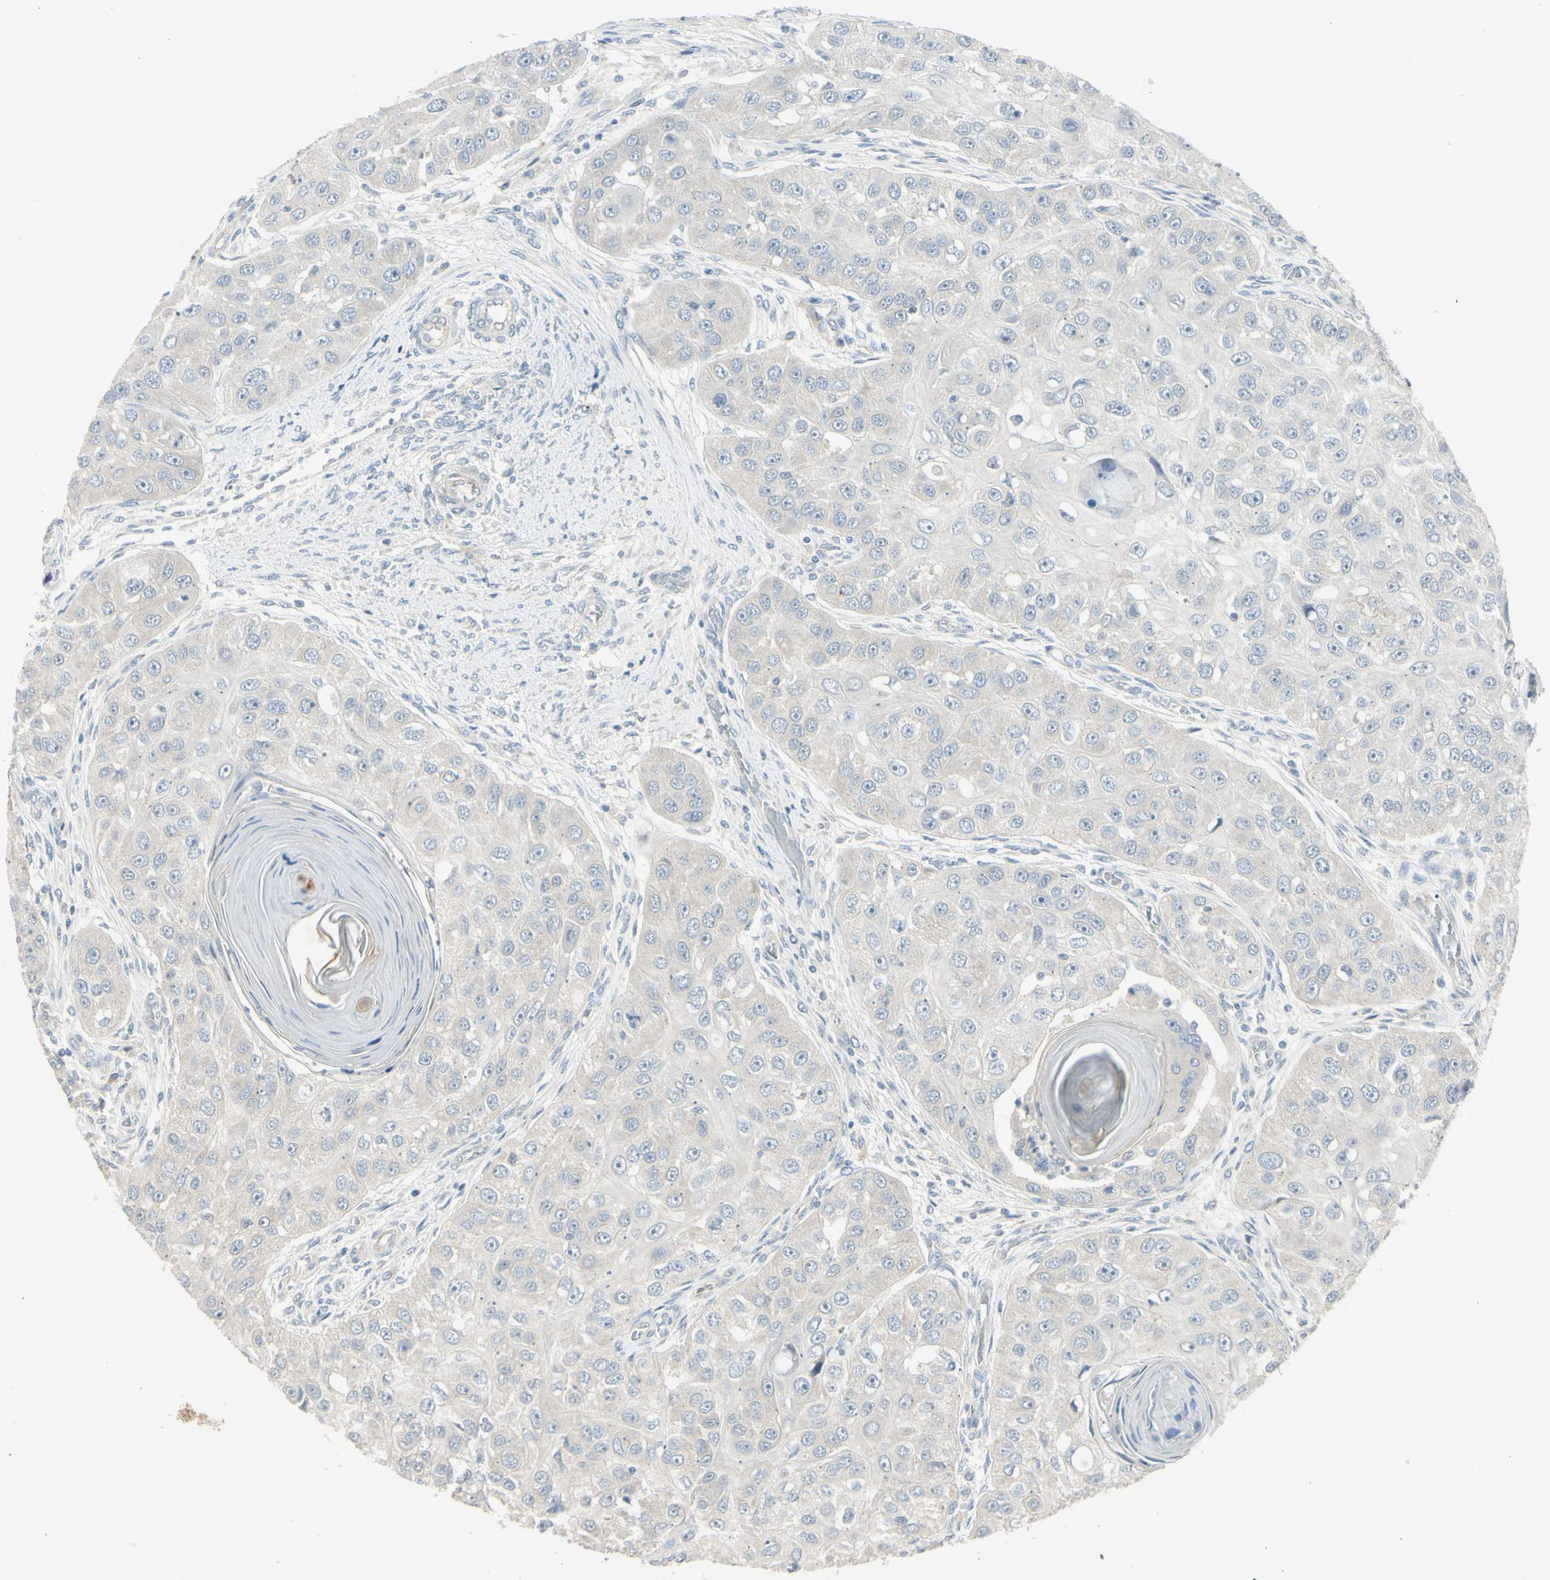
{"staining": {"intensity": "negative", "quantity": "none", "location": "none"}, "tissue": "head and neck cancer", "cell_type": "Tumor cells", "image_type": "cancer", "snomed": [{"axis": "morphology", "description": "Normal tissue, NOS"}, {"axis": "morphology", "description": "Squamous cell carcinoma, NOS"}, {"axis": "topography", "description": "Skeletal muscle"}, {"axis": "topography", "description": "Head-Neck"}], "caption": "Protein analysis of head and neck cancer (squamous cell carcinoma) demonstrates no significant expression in tumor cells.", "gene": "AATK", "patient": {"sex": "male", "age": 51}}